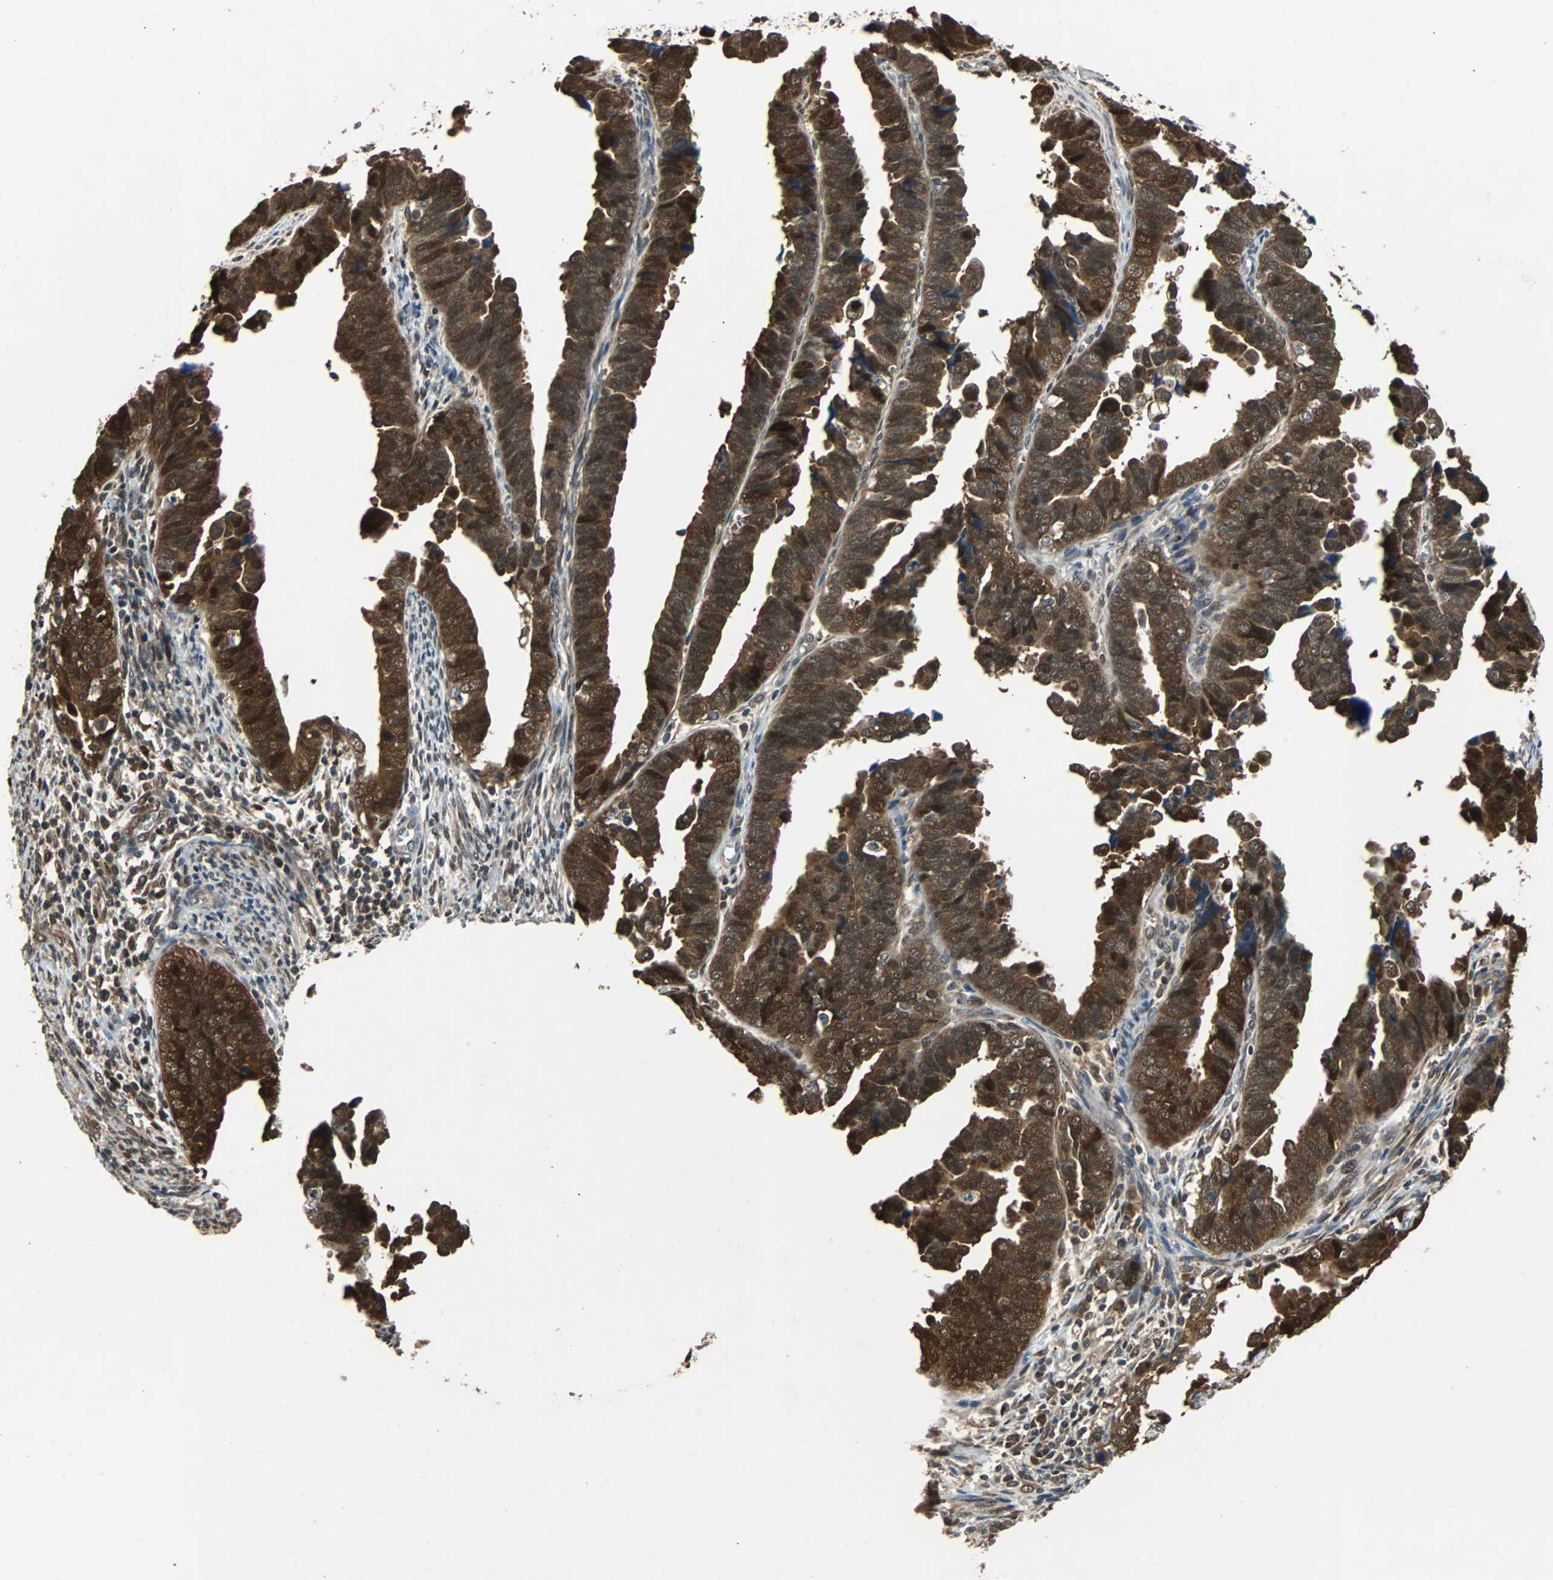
{"staining": {"intensity": "strong", "quantity": ">75%", "location": "cytoplasmic/membranous,nuclear"}, "tissue": "endometrial cancer", "cell_type": "Tumor cells", "image_type": "cancer", "snomed": [{"axis": "morphology", "description": "Adenocarcinoma, NOS"}, {"axis": "topography", "description": "Endometrium"}], "caption": "Endometrial cancer stained with DAB (3,3'-diaminobenzidine) immunohistochemistry demonstrates high levels of strong cytoplasmic/membranous and nuclear expression in about >75% of tumor cells.", "gene": "PRDX6", "patient": {"sex": "female", "age": 75}}